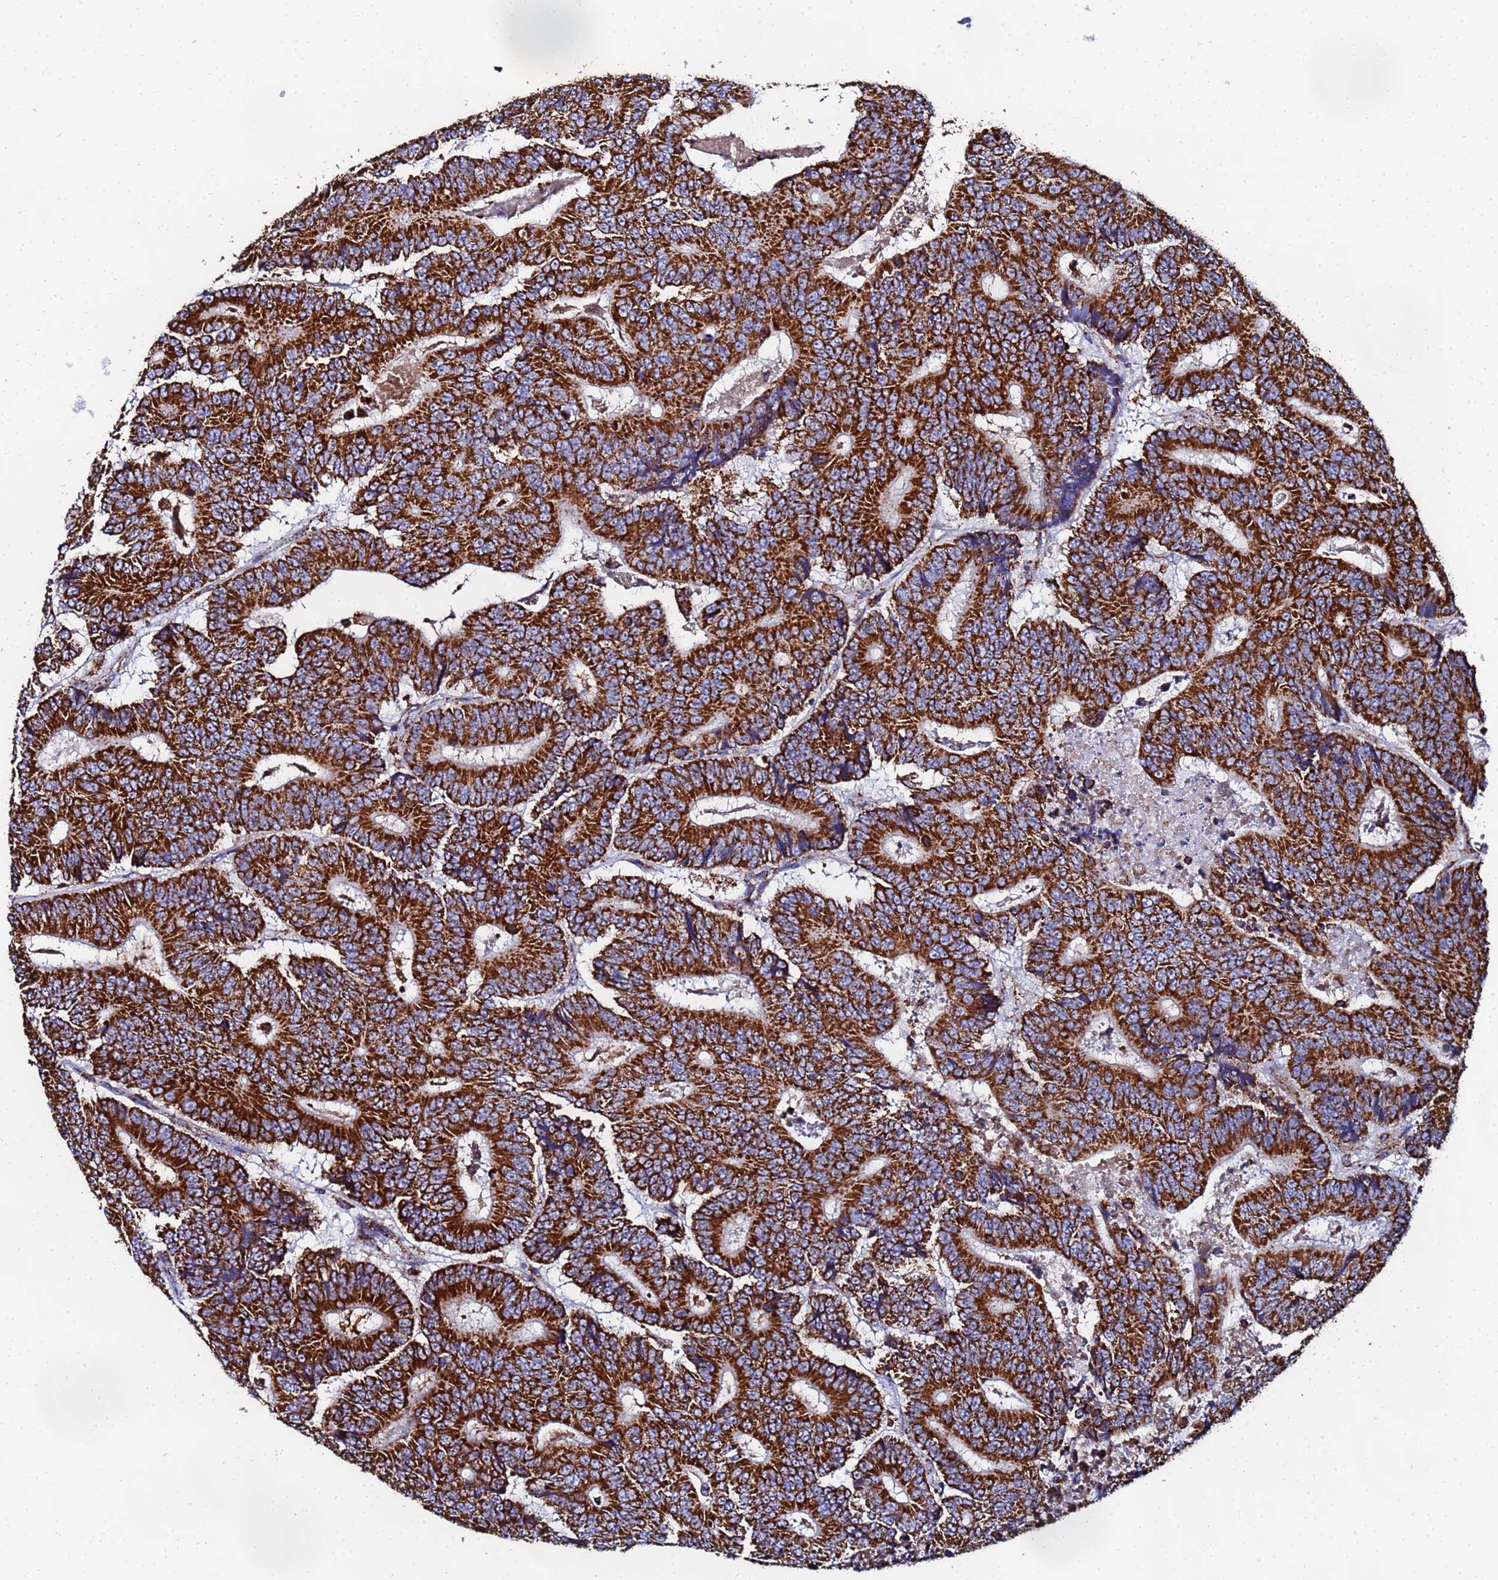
{"staining": {"intensity": "strong", "quantity": ">75%", "location": "cytoplasmic/membranous"}, "tissue": "colorectal cancer", "cell_type": "Tumor cells", "image_type": "cancer", "snomed": [{"axis": "morphology", "description": "Adenocarcinoma, NOS"}, {"axis": "topography", "description": "Colon"}], "caption": "Tumor cells display strong cytoplasmic/membranous positivity in about >75% of cells in colorectal cancer (adenocarcinoma).", "gene": "GLUD1", "patient": {"sex": "male", "age": 83}}